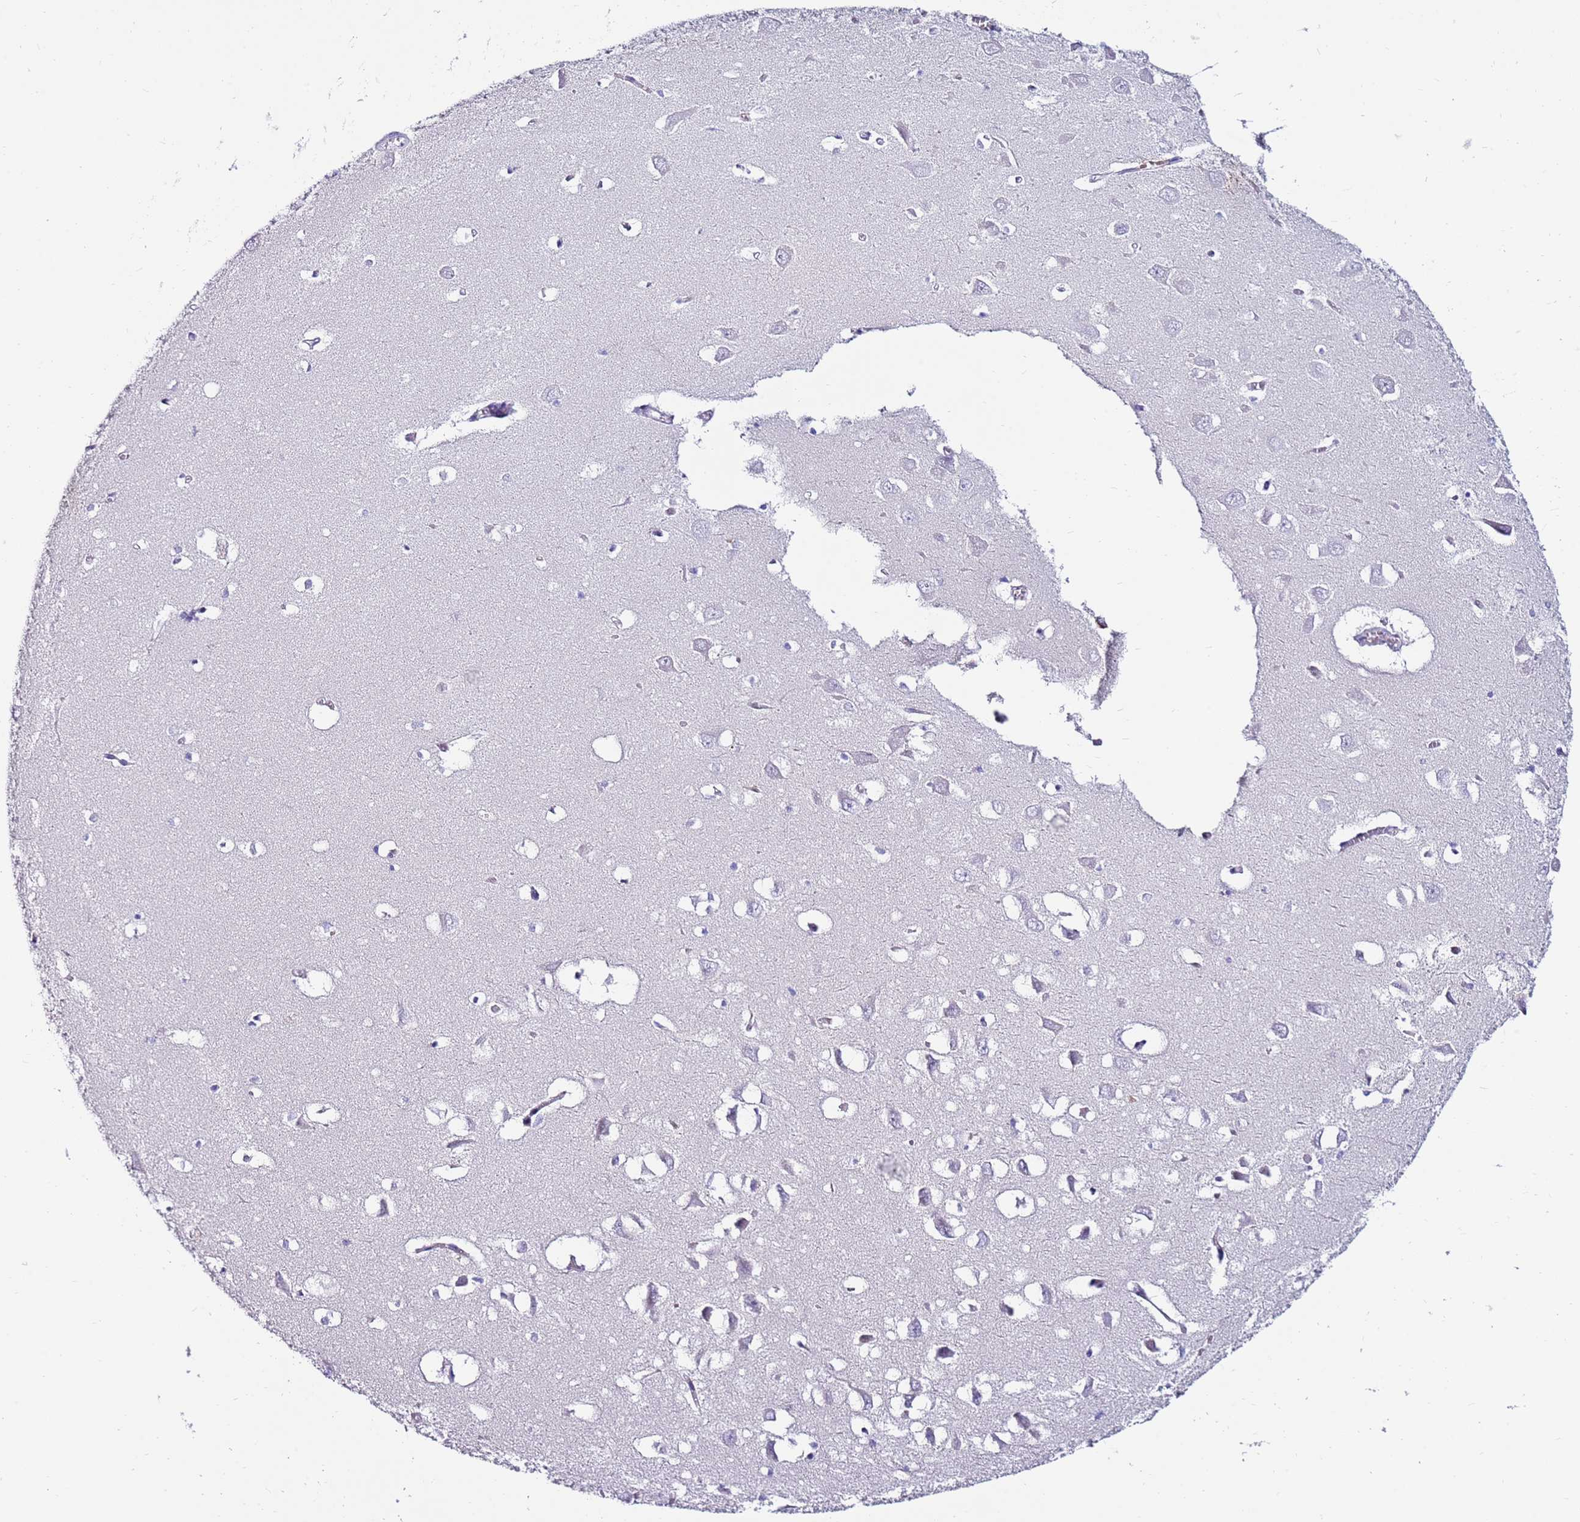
{"staining": {"intensity": "negative", "quantity": "none", "location": "none"}, "tissue": "hippocampus", "cell_type": "Glial cells", "image_type": "normal", "snomed": [{"axis": "morphology", "description": "Normal tissue, NOS"}, {"axis": "topography", "description": "Hippocampus"}], "caption": "Immunohistochemistry (IHC) photomicrograph of normal hippocampus stained for a protein (brown), which demonstrates no expression in glial cells.", "gene": "EVPLL", "patient": {"sex": "male", "age": 70}}